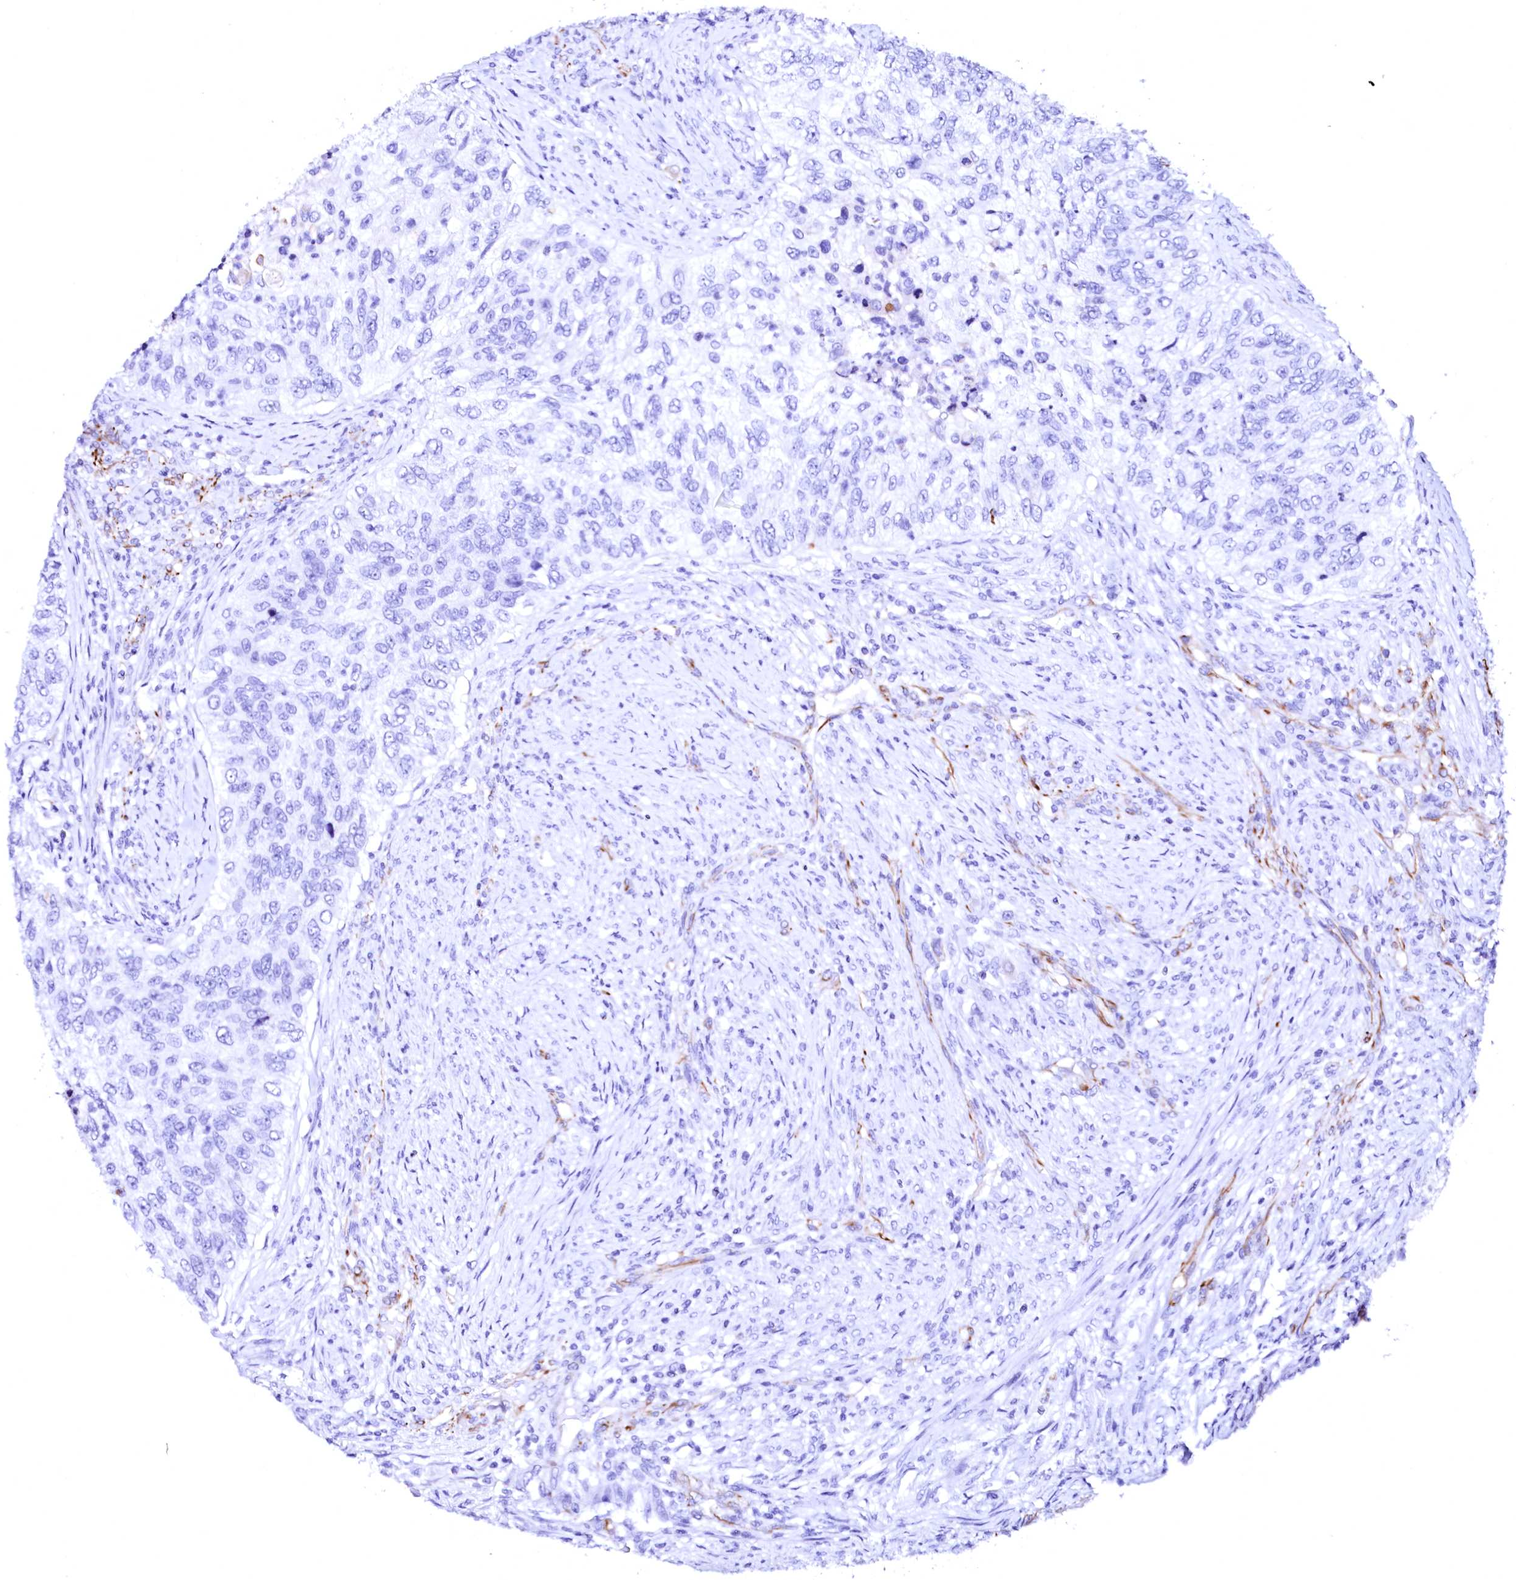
{"staining": {"intensity": "negative", "quantity": "none", "location": "none"}, "tissue": "urothelial cancer", "cell_type": "Tumor cells", "image_type": "cancer", "snomed": [{"axis": "morphology", "description": "Urothelial carcinoma, High grade"}, {"axis": "topography", "description": "Urinary bladder"}], "caption": "Tumor cells are negative for protein expression in human urothelial cancer. (DAB immunohistochemistry, high magnification).", "gene": "SFR1", "patient": {"sex": "female", "age": 60}}